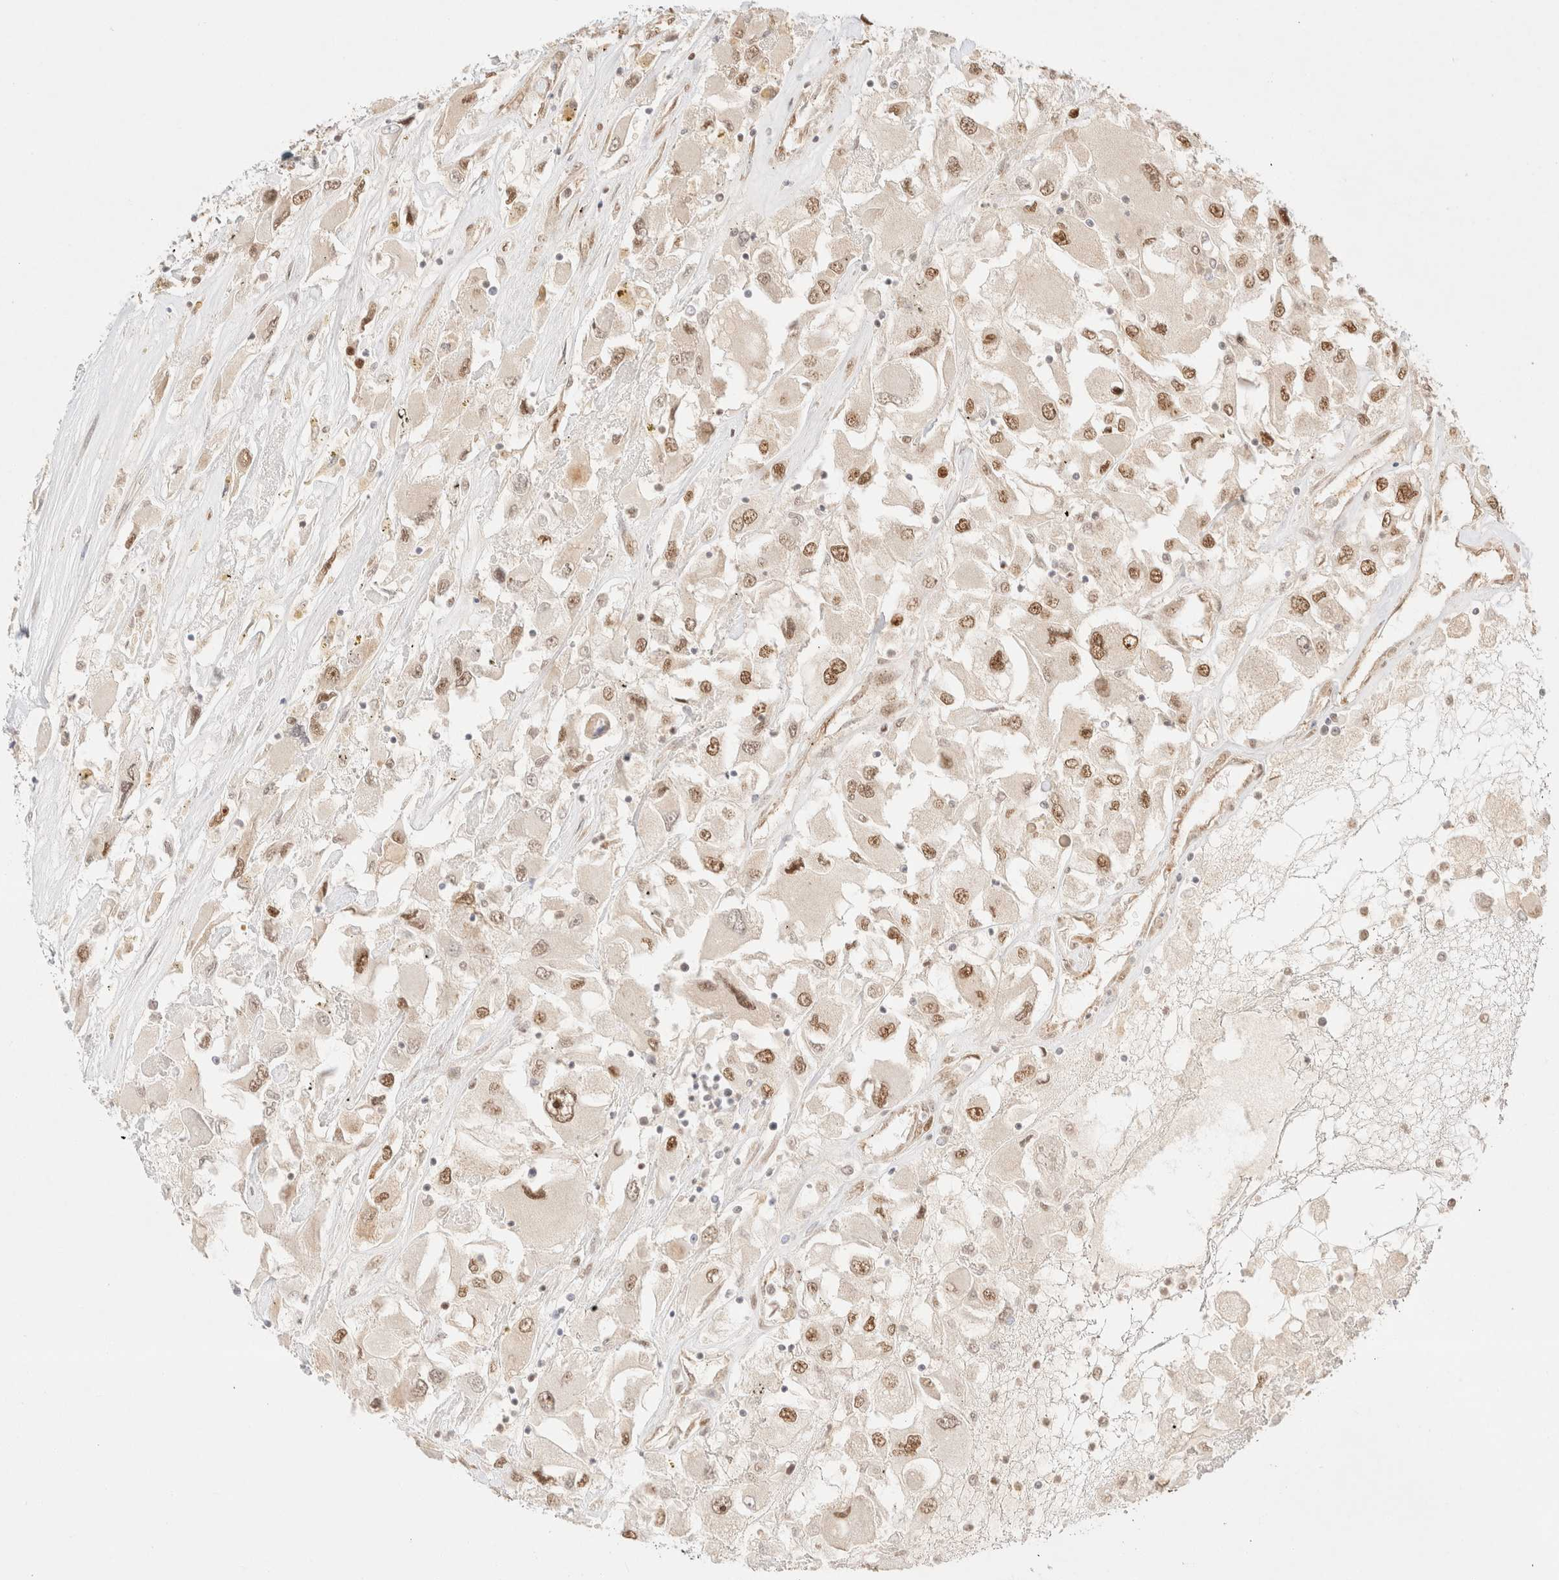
{"staining": {"intensity": "moderate", "quantity": ">75%", "location": "nuclear"}, "tissue": "renal cancer", "cell_type": "Tumor cells", "image_type": "cancer", "snomed": [{"axis": "morphology", "description": "Adenocarcinoma, NOS"}, {"axis": "topography", "description": "Kidney"}], "caption": "Immunohistochemical staining of renal adenocarcinoma reveals medium levels of moderate nuclear protein staining in approximately >75% of tumor cells.", "gene": "ZNF768", "patient": {"sex": "female", "age": 52}}